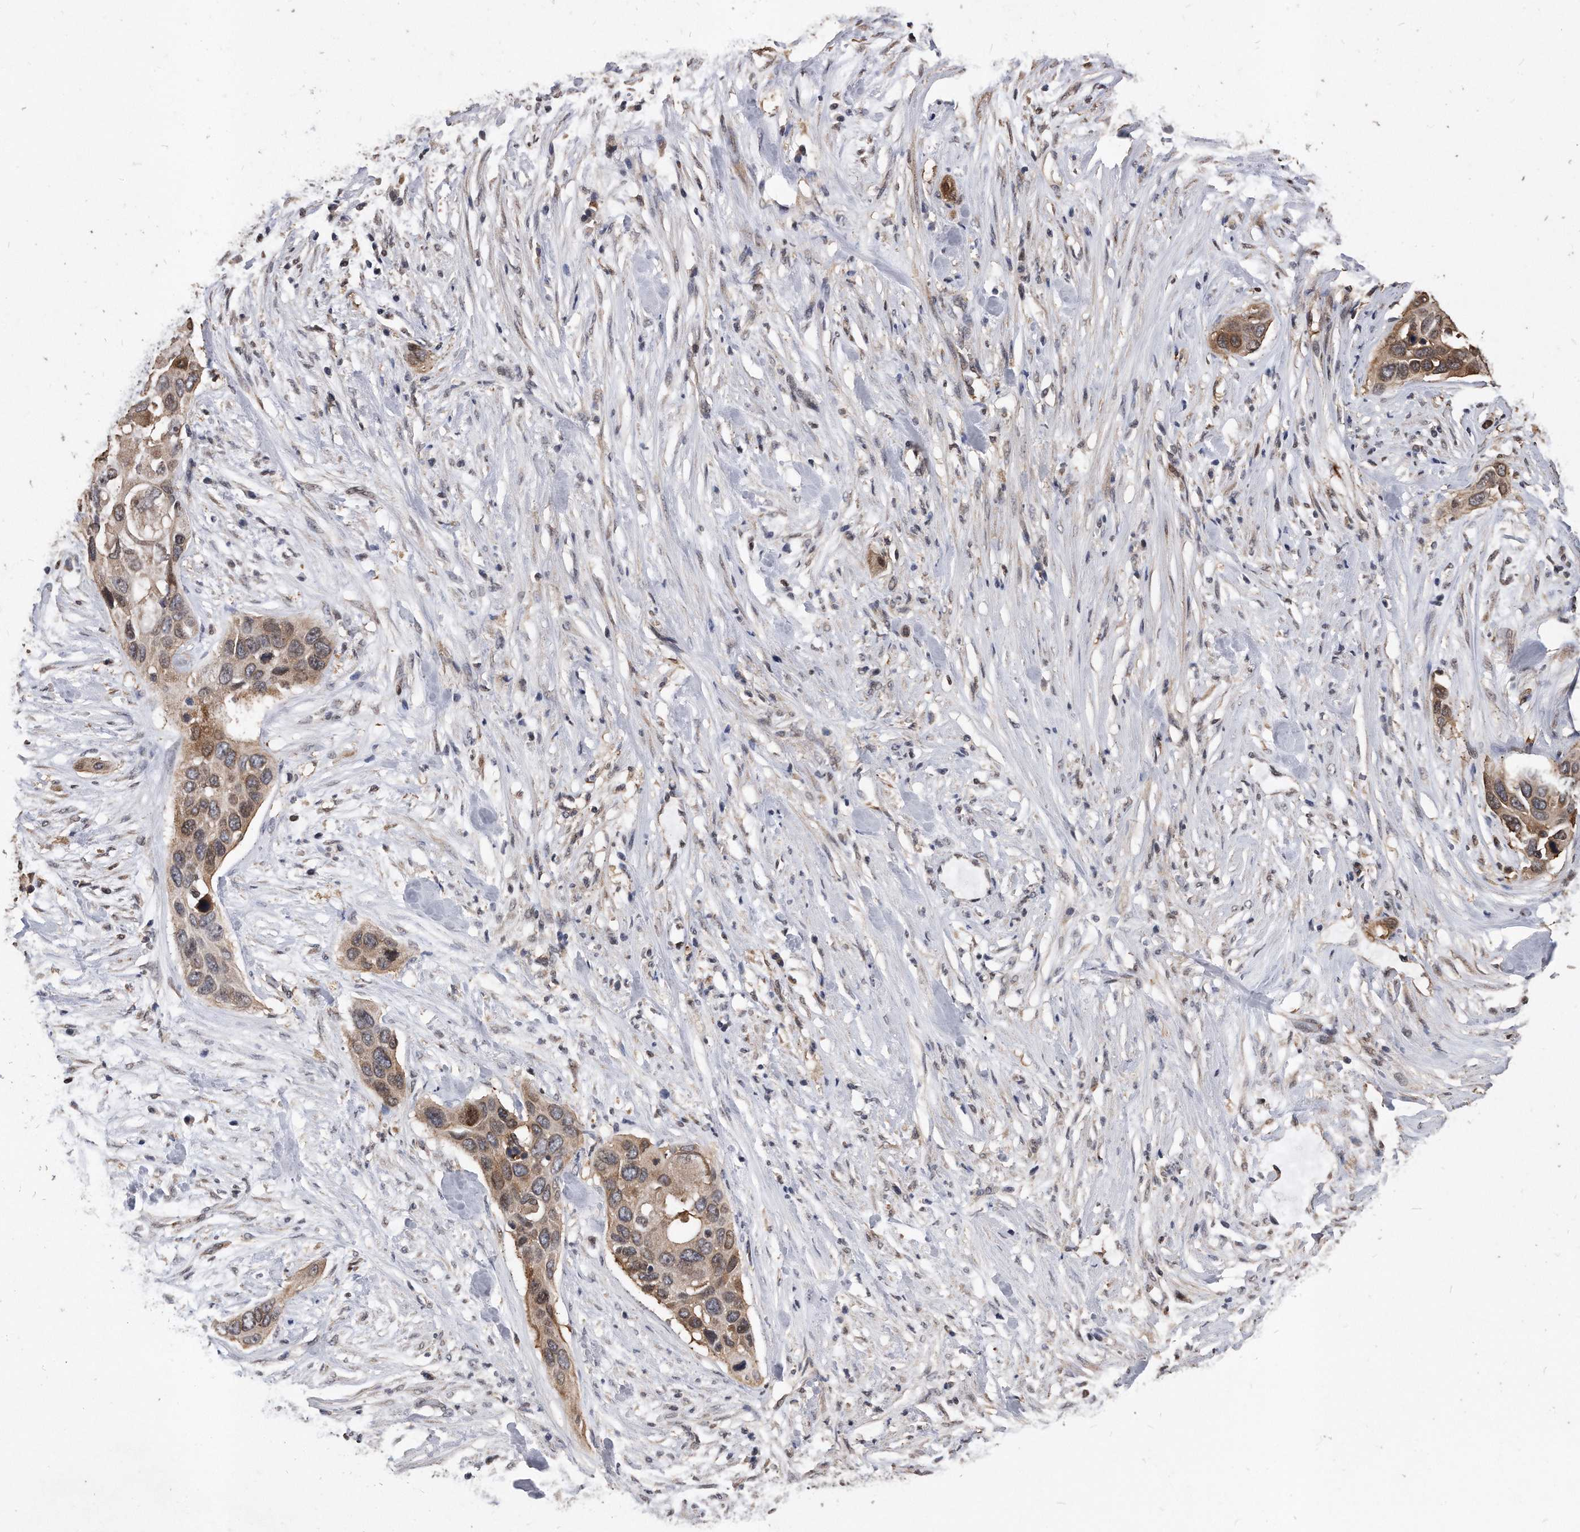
{"staining": {"intensity": "moderate", "quantity": ">75%", "location": "cytoplasmic/membranous"}, "tissue": "pancreatic cancer", "cell_type": "Tumor cells", "image_type": "cancer", "snomed": [{"axis": "morphology", "description": "Adenocarcinoma, NOS"}, {"axis": "topography", "description": "Pancreas"}], "caption": "Immunohistochemistry (IHC) histopathology image of neoplastic tissue: adenocarcinoma (pancreatic) stained using immunohistochemistry (IHC) exhibits medium levels of moderate protein expression localized specifically in the cytoplasmic/membranous of tumor cells, appearing as a cytoplasmic/membranous brown color.", "gene": "IL20RA", "patient": {"sex": "female", "age": 60}}